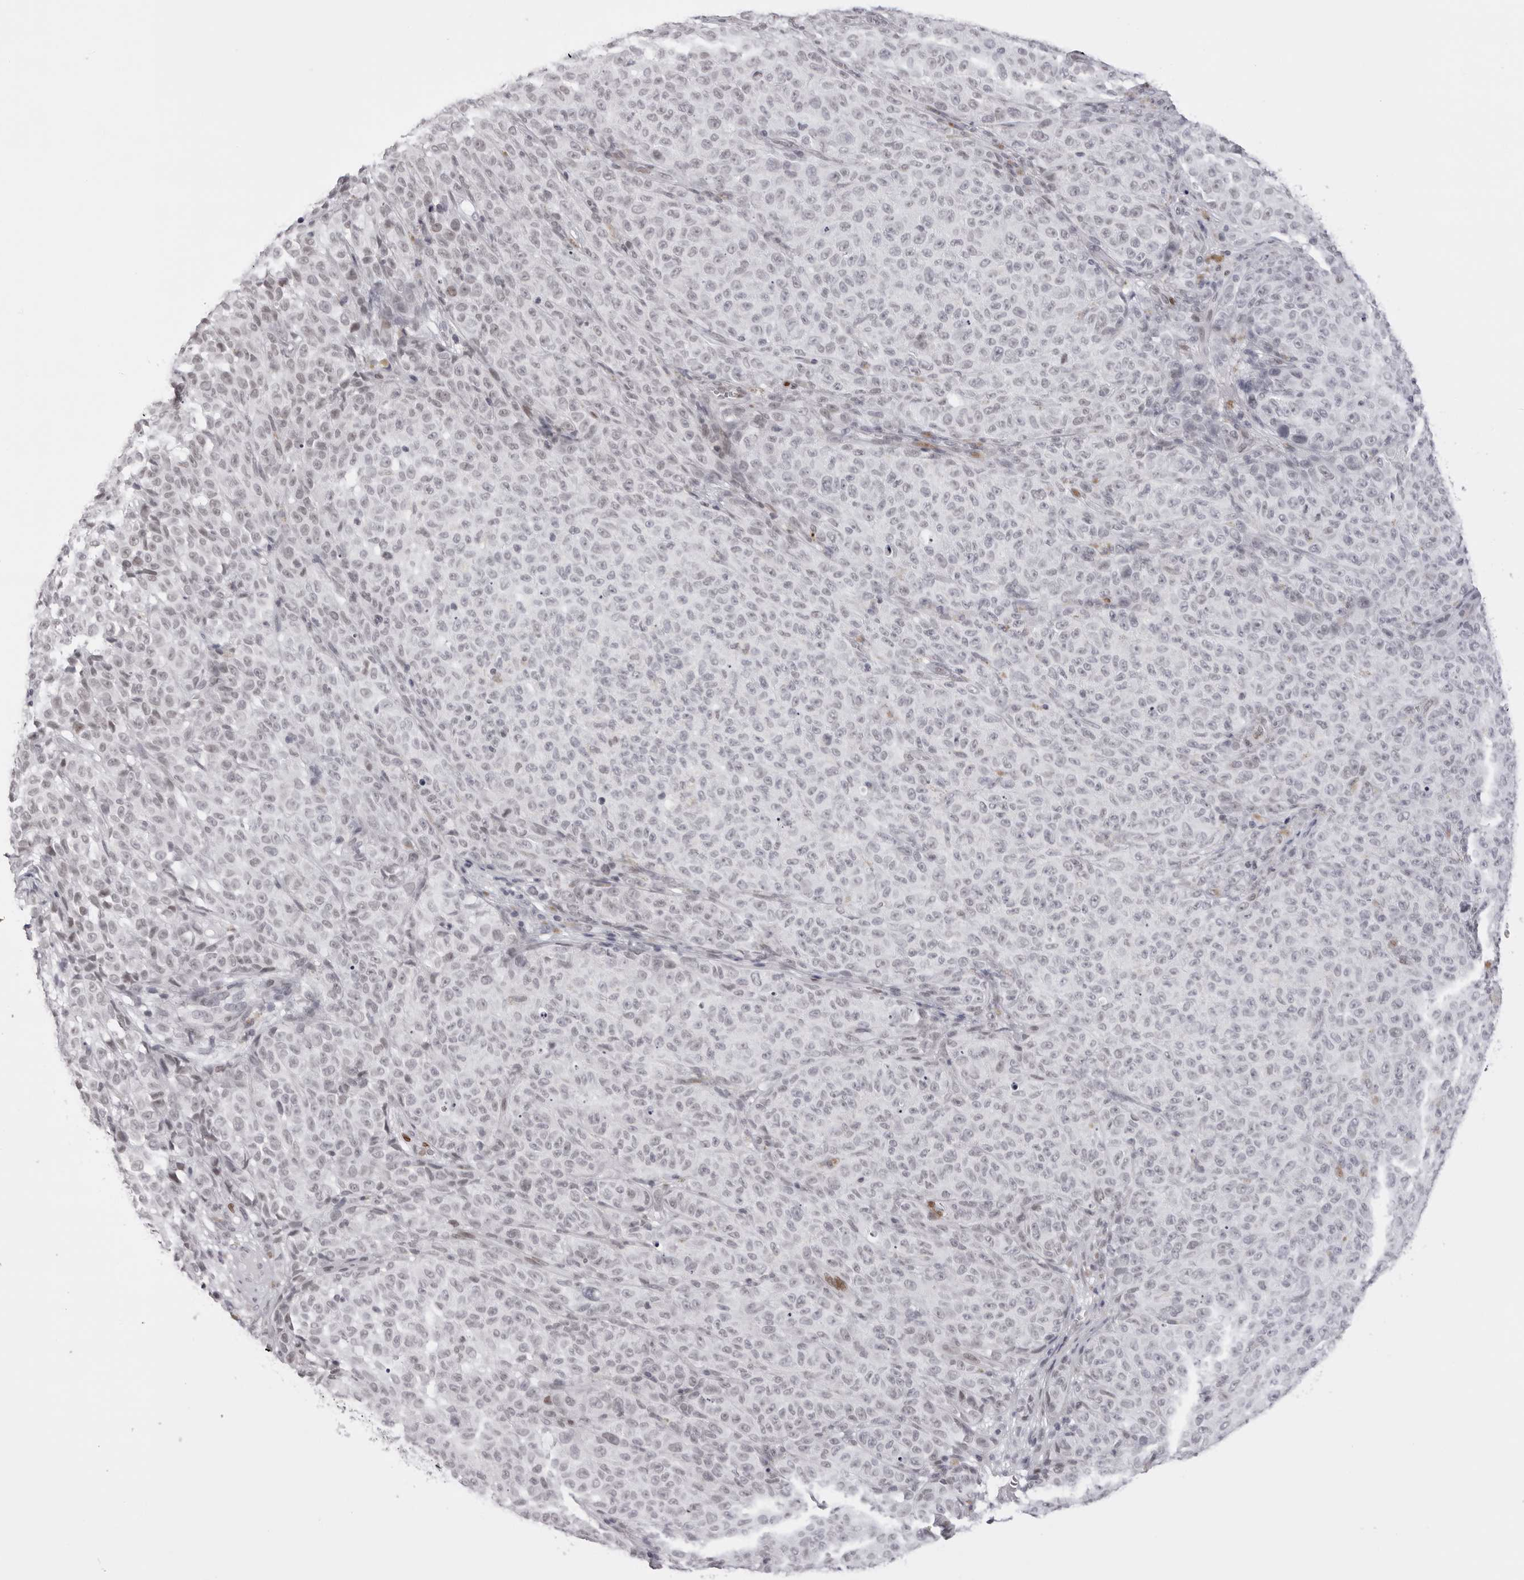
{"staining": {"intensity": "negative", "quantity": "none", "location": "none"}, "tissue": "melanoma", "cell_type": "Tumor cells", "image_type": "cancer", "snomed": [{"axis": "morphology", "description": "Malignant melanoma, NOS"}, {"axis": "topography", "description": "Skin"}], "caption": "Tumor cells show no significant positivity in malignant melanoma.", "gene": "MAFK", "patient": {"sex": "female", "age": 82}}